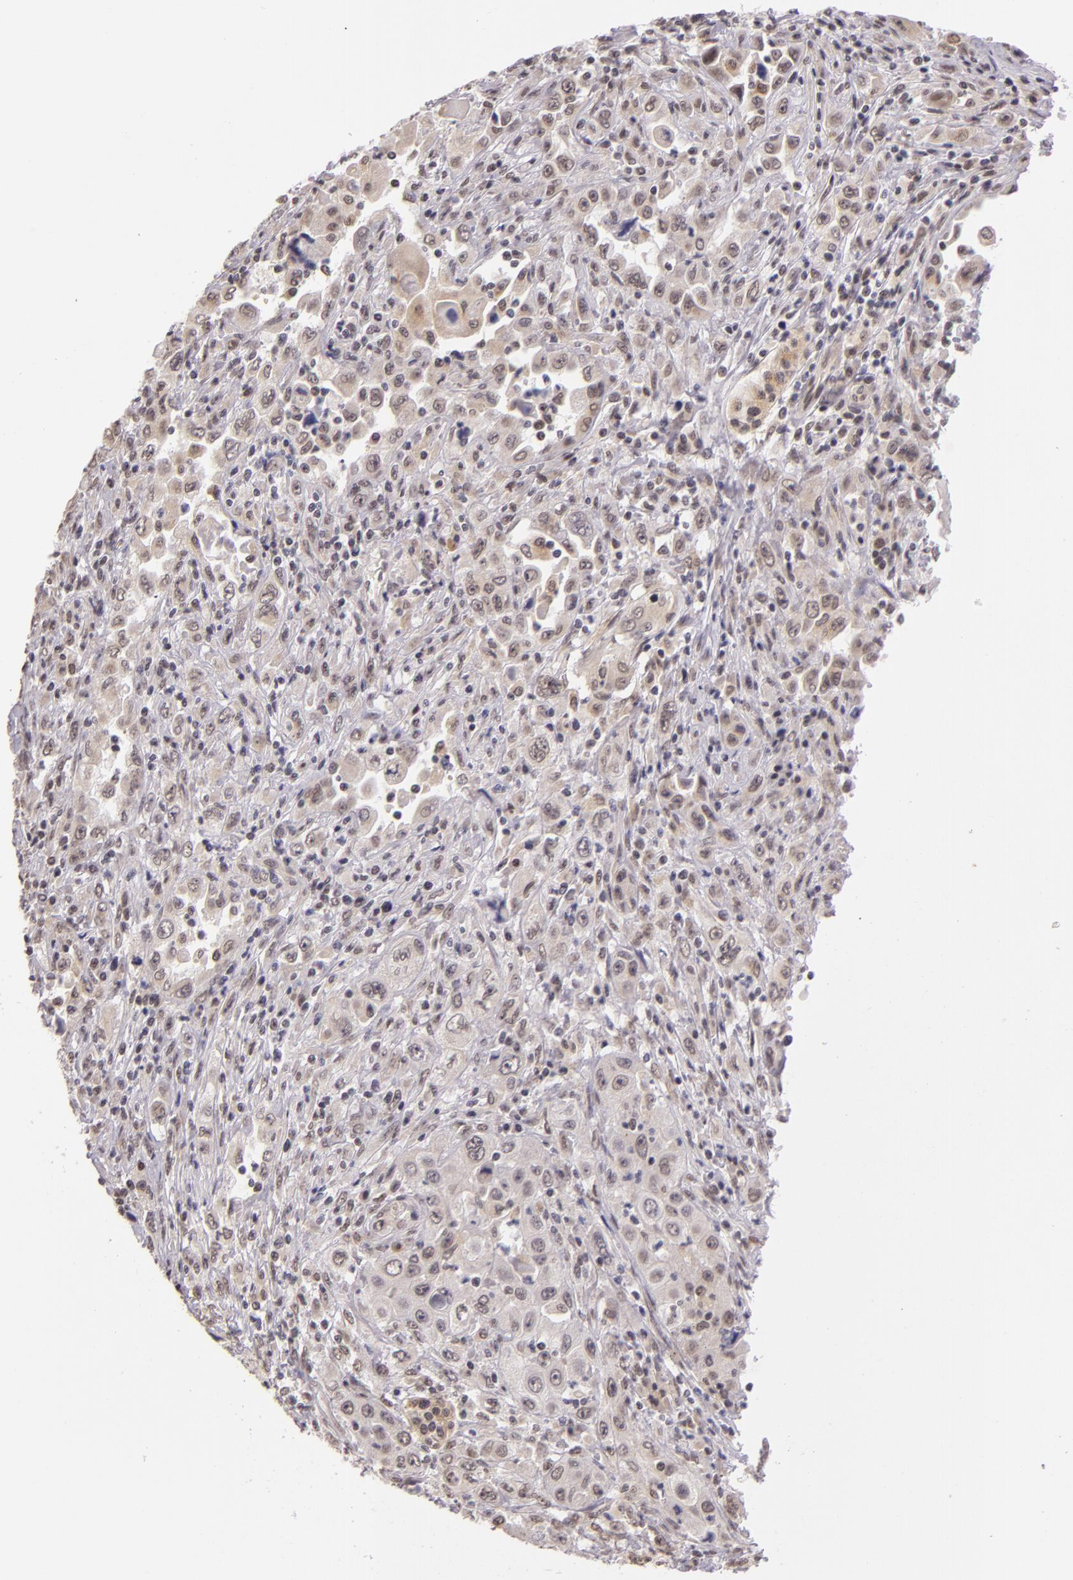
{"staining": {"intensity": "weak", "quantity": "25%-75%", "location": "nuclear"}, "tissue": "pancreatic cancer", "cell_type": "Tumor cells", "image_type": "cancer", "snomed": [{"axis": "morphology", "description": "Adenocarcinoma, NOS"}, {"axis": "topography", "description": "Pancreas"}], "caption": "There is low levels of weak nuclear staining in tumor cells of pancreatic cancer, as demonstrated by immunohistochemical staining (brown color).", "gene": "ALX1", "patient": {"sex": "male", "age": 70}}